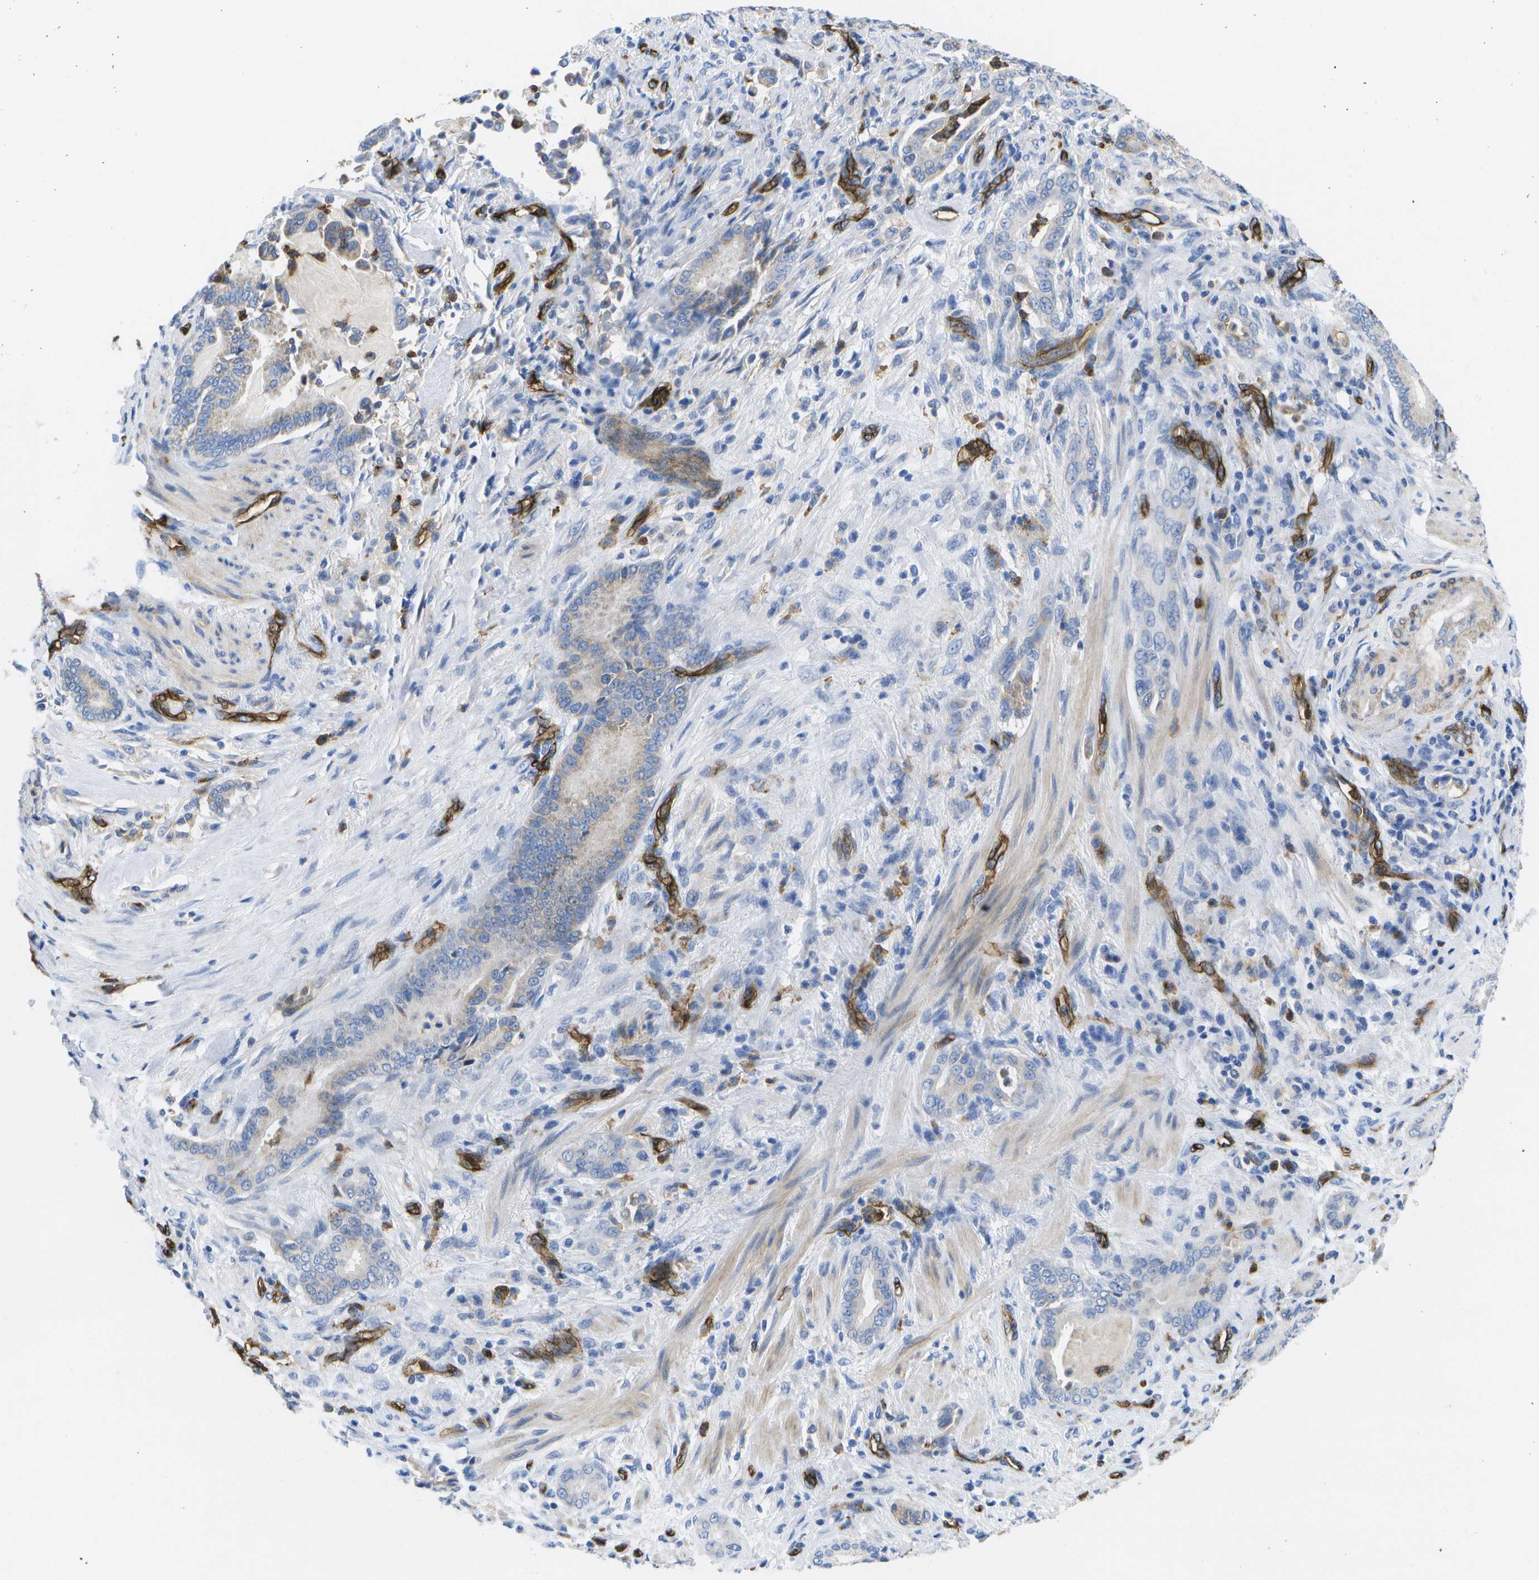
{"staining": {"intensity": "negative", "quantity": "none", "location": "none"}, "tissue": "pancreatic cancer", "cell_type": "Tumor cells", "image_type": "cancer", "snomed": [{"axis": "morphology", "description": "Normal tissue, NOS"}, {"axis": "morphology", "description": "Adenocarcinoma, NOS"}, {"axis": "topography", "description": "Pancreas"}], "caption": "This is a micrograph of IHC staining of adenocarcinoma (pancreatic), which shows no expression in tumor cells. The staining is performed using DAB brown chromogen with nuclei counter-stained in using hematoxylin.", "gene": "DYSF", "patient": {"sex": "male", "age": 63}}